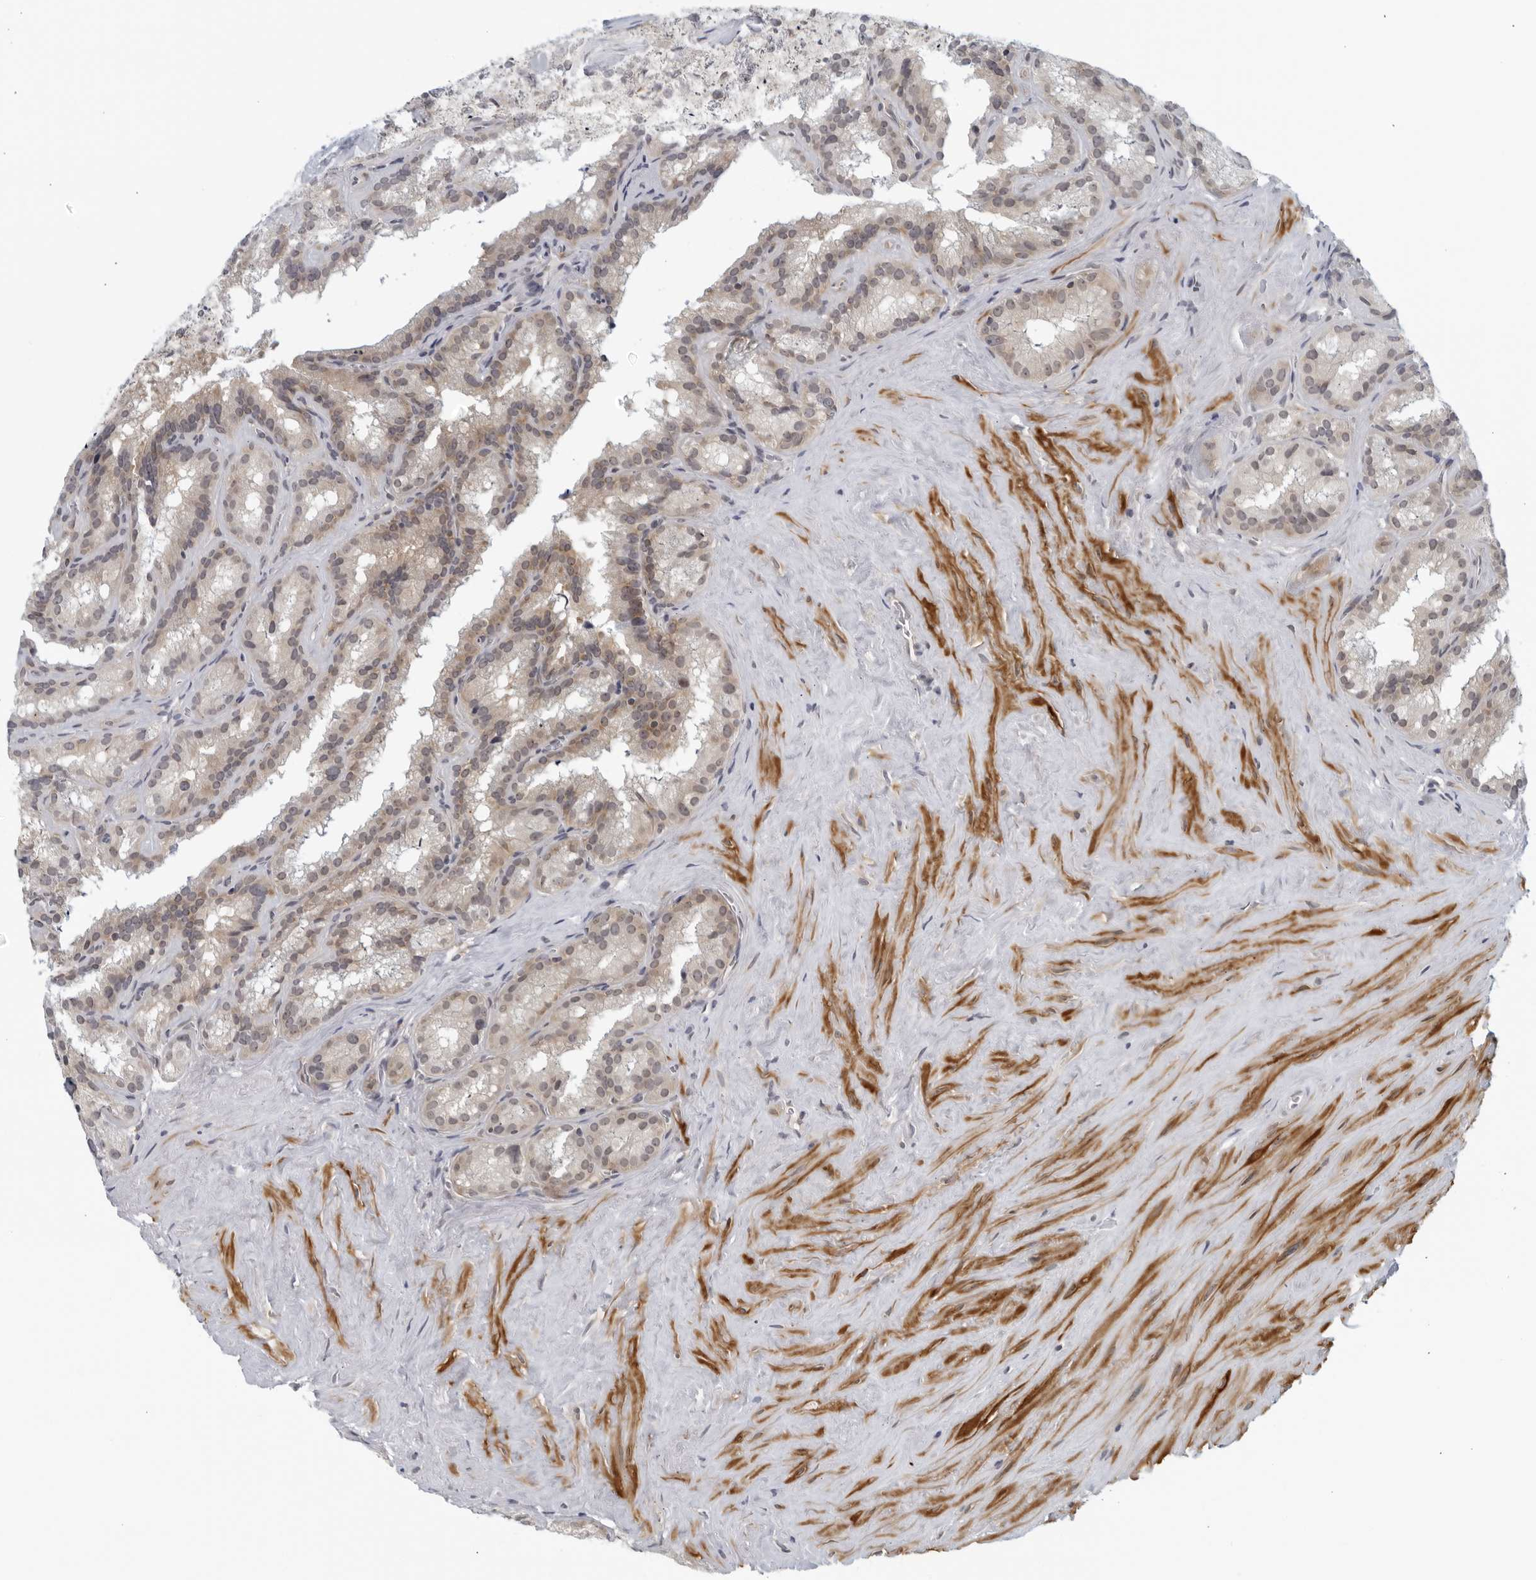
{"staining": {"intensity": "weak", "quantity": ">75%", "location": "cytoplasmic/membranous"}, "tissue": "seminal vesicle", "cell_type": "Glandular cells", "image_type": "normal", "snomed": [{"axis": "morphology", "description": "Normal tissue, NOS"}, {"axis": "topography", "description": "Prostate"}, {"axis": "topography", "description": "Seminal veicle"}], "caption": "Immunohistochemical staining of unremarkable seminal vesicle shows >75% levels of weak cytoplasmic/membranous protein staining in approximately >75% of glandular cells.", "gene": "RC3H1", "patient": {"sex": "male", "age": 59}}